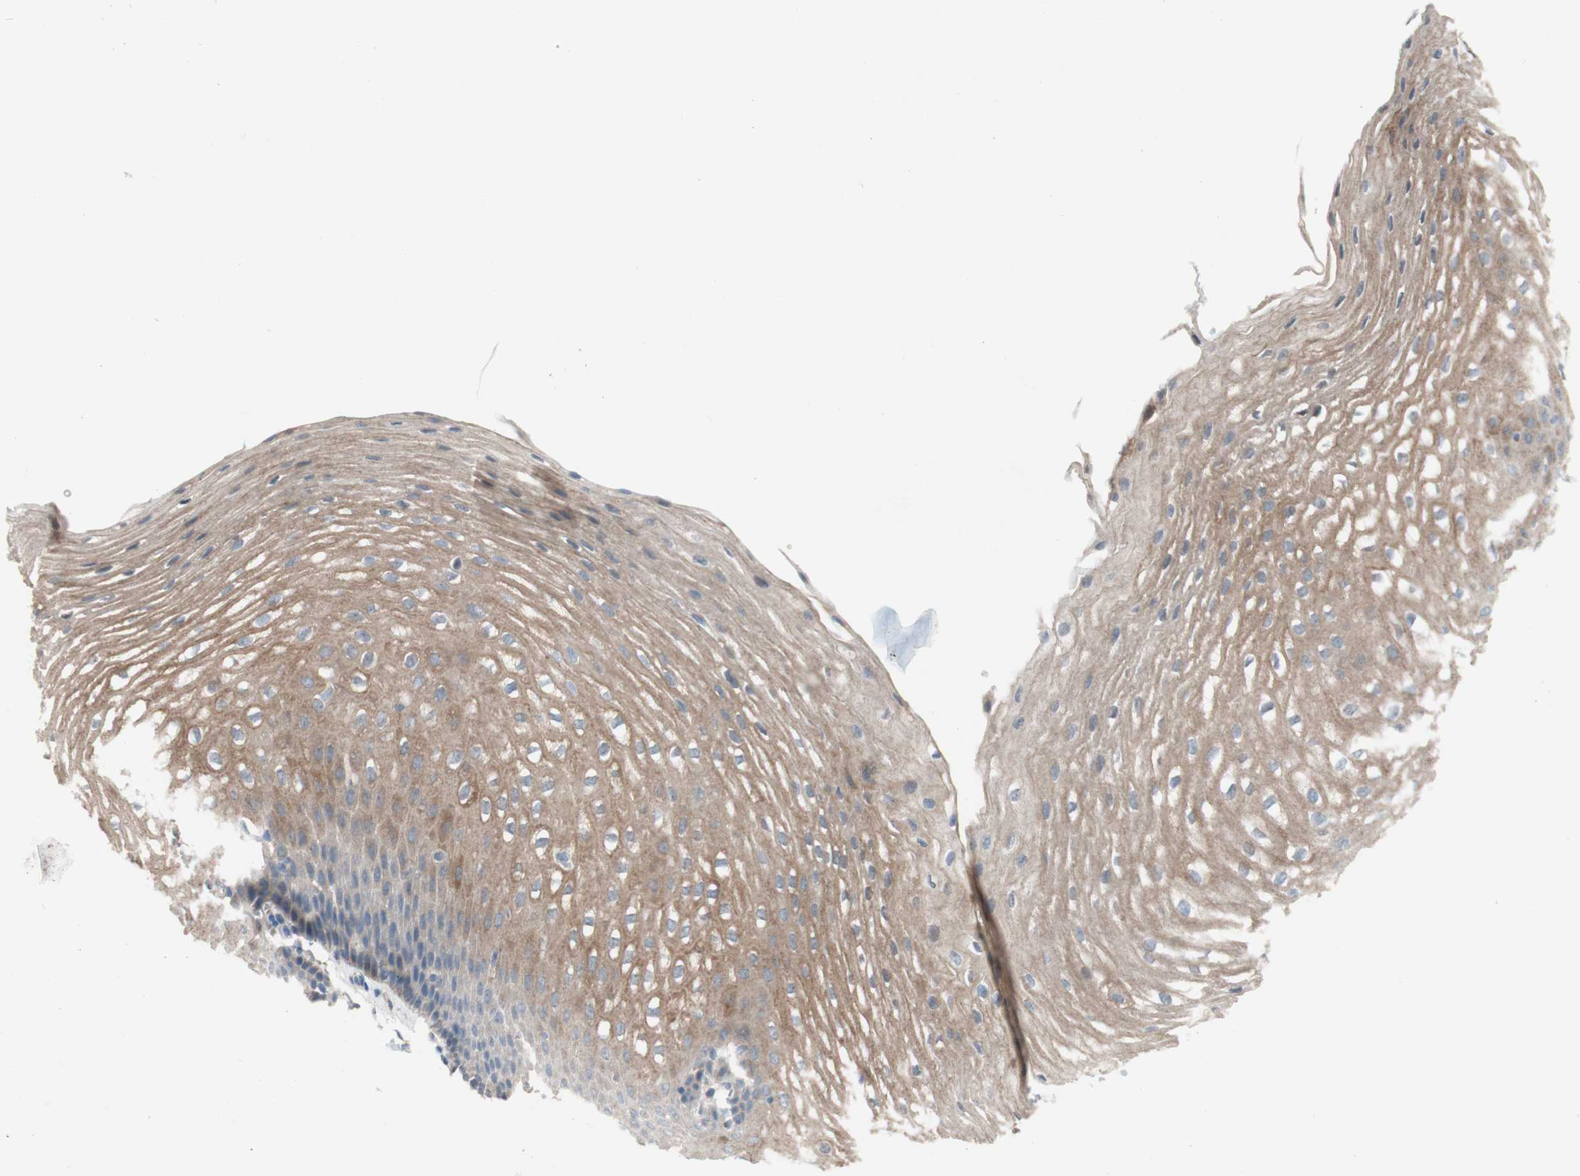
{"staining": {"intensity": "moderate", "quantity": "25%-75%", "location": "cytoplasmic/membranous"}, "tissue": "esophagus", "cell_type": "Squamous epithelial cells", "image_type": "normal", "snomed": [{"axis": "morphology", "description": "Normal tissue, NOS"}, {"axis": "topography", "description": "Esophagus"}], "caption": "High-power microscopy captured an IHC micrograph of unremarkable esophagus, revealing moderate cytoplasmic/membranous staining in approximately 25%-75% of squamous epithelial cells. (DAB = brown stain, brightfield microscopy at high magnification).", "gene": "PEX2", "patient": {"sex": "male", "age": 48}}